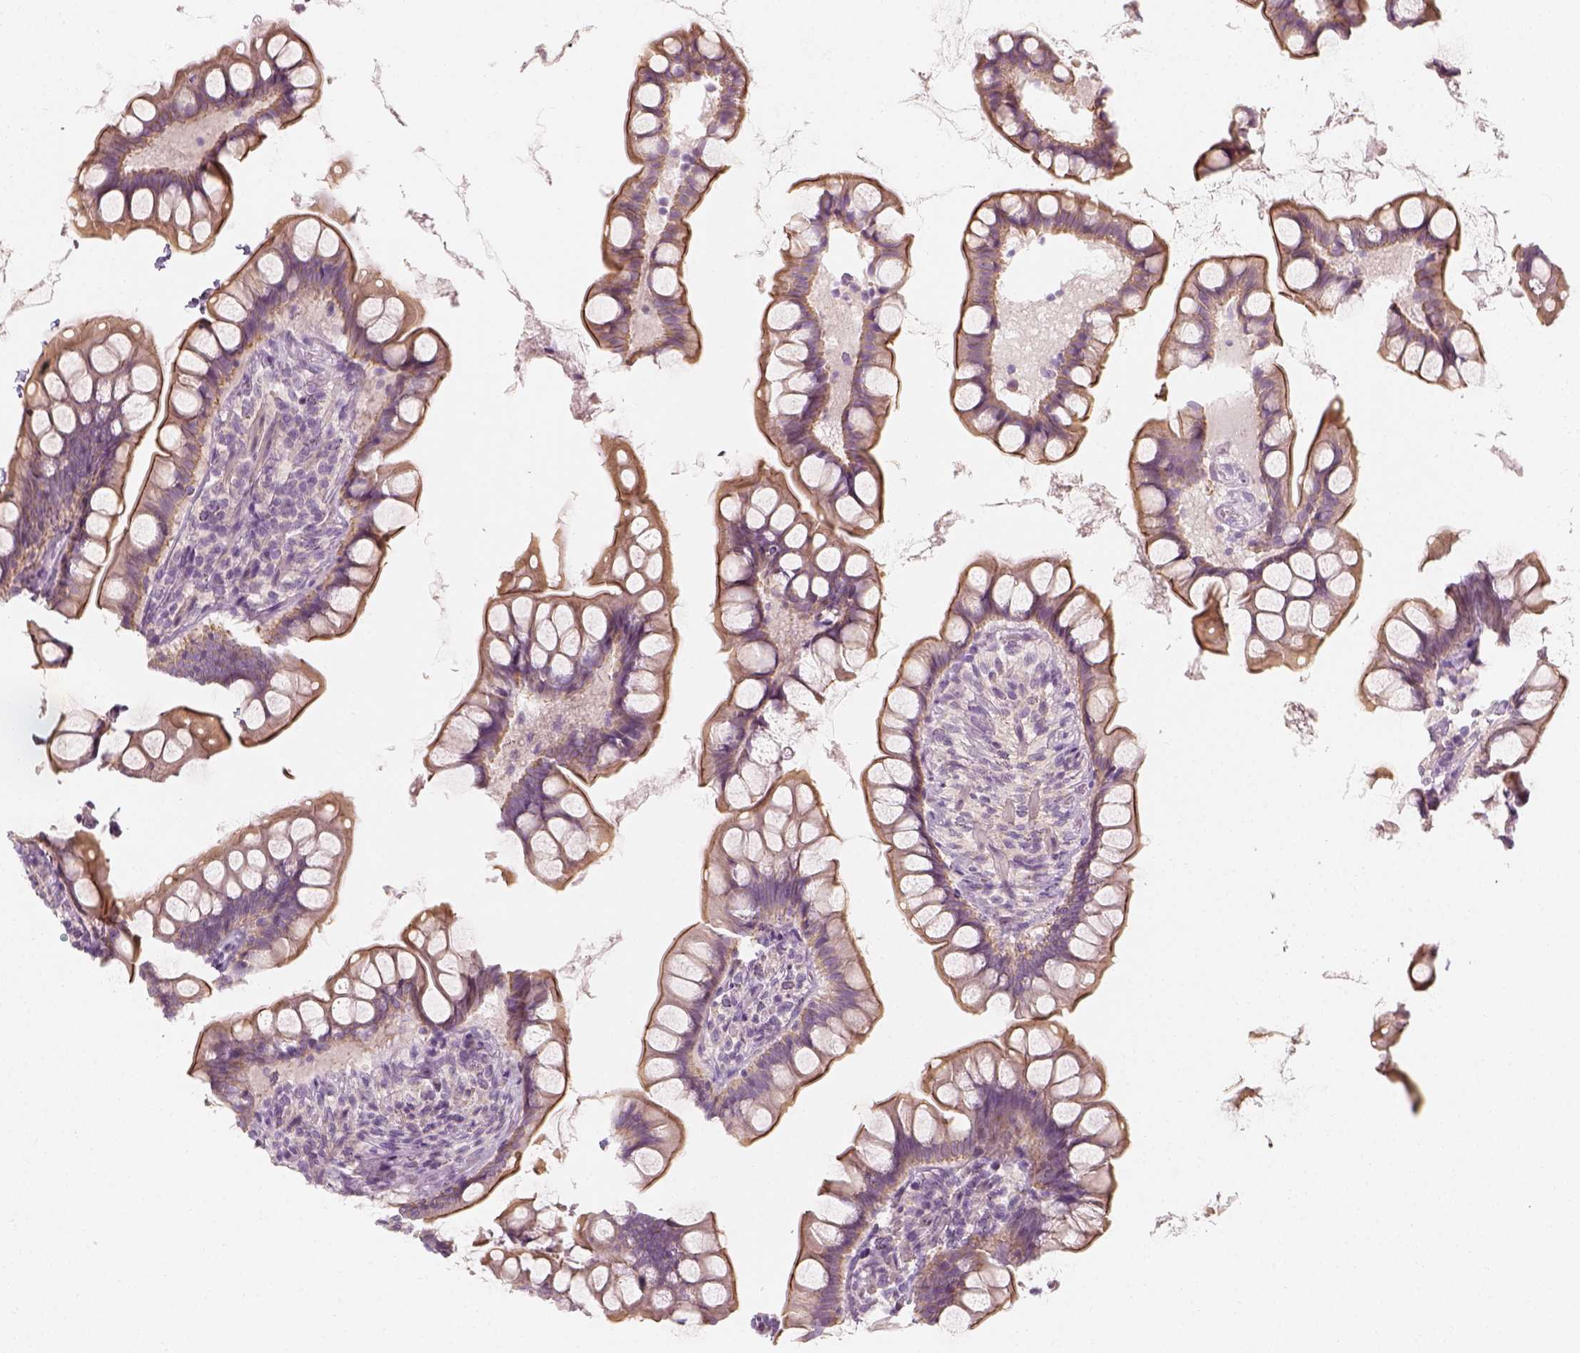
{"staining": {"intensity": "moderate", "quantity": "<25%", "location": "cytoplasmic/membranous"}, "tissue": "small intestine", "cell_type": "Glandular cells", "image_type": "normal", "snomed": [{"axis": "morphology", "description": "Normal tissue, NOS"}, {"axis": "topography", "description": "Small intestine"}], "caption": "The immunohistochemical stain shows moderate cytoplasmic/membranous positivity in glandular cells of benign small intestine. The staining was performed using DAB, with brown indicating positive protein expression. Nuclei are stained blue with hematoxylin.", "gene": "PRAME", "patient": {"sex": "male", "age": 70}}